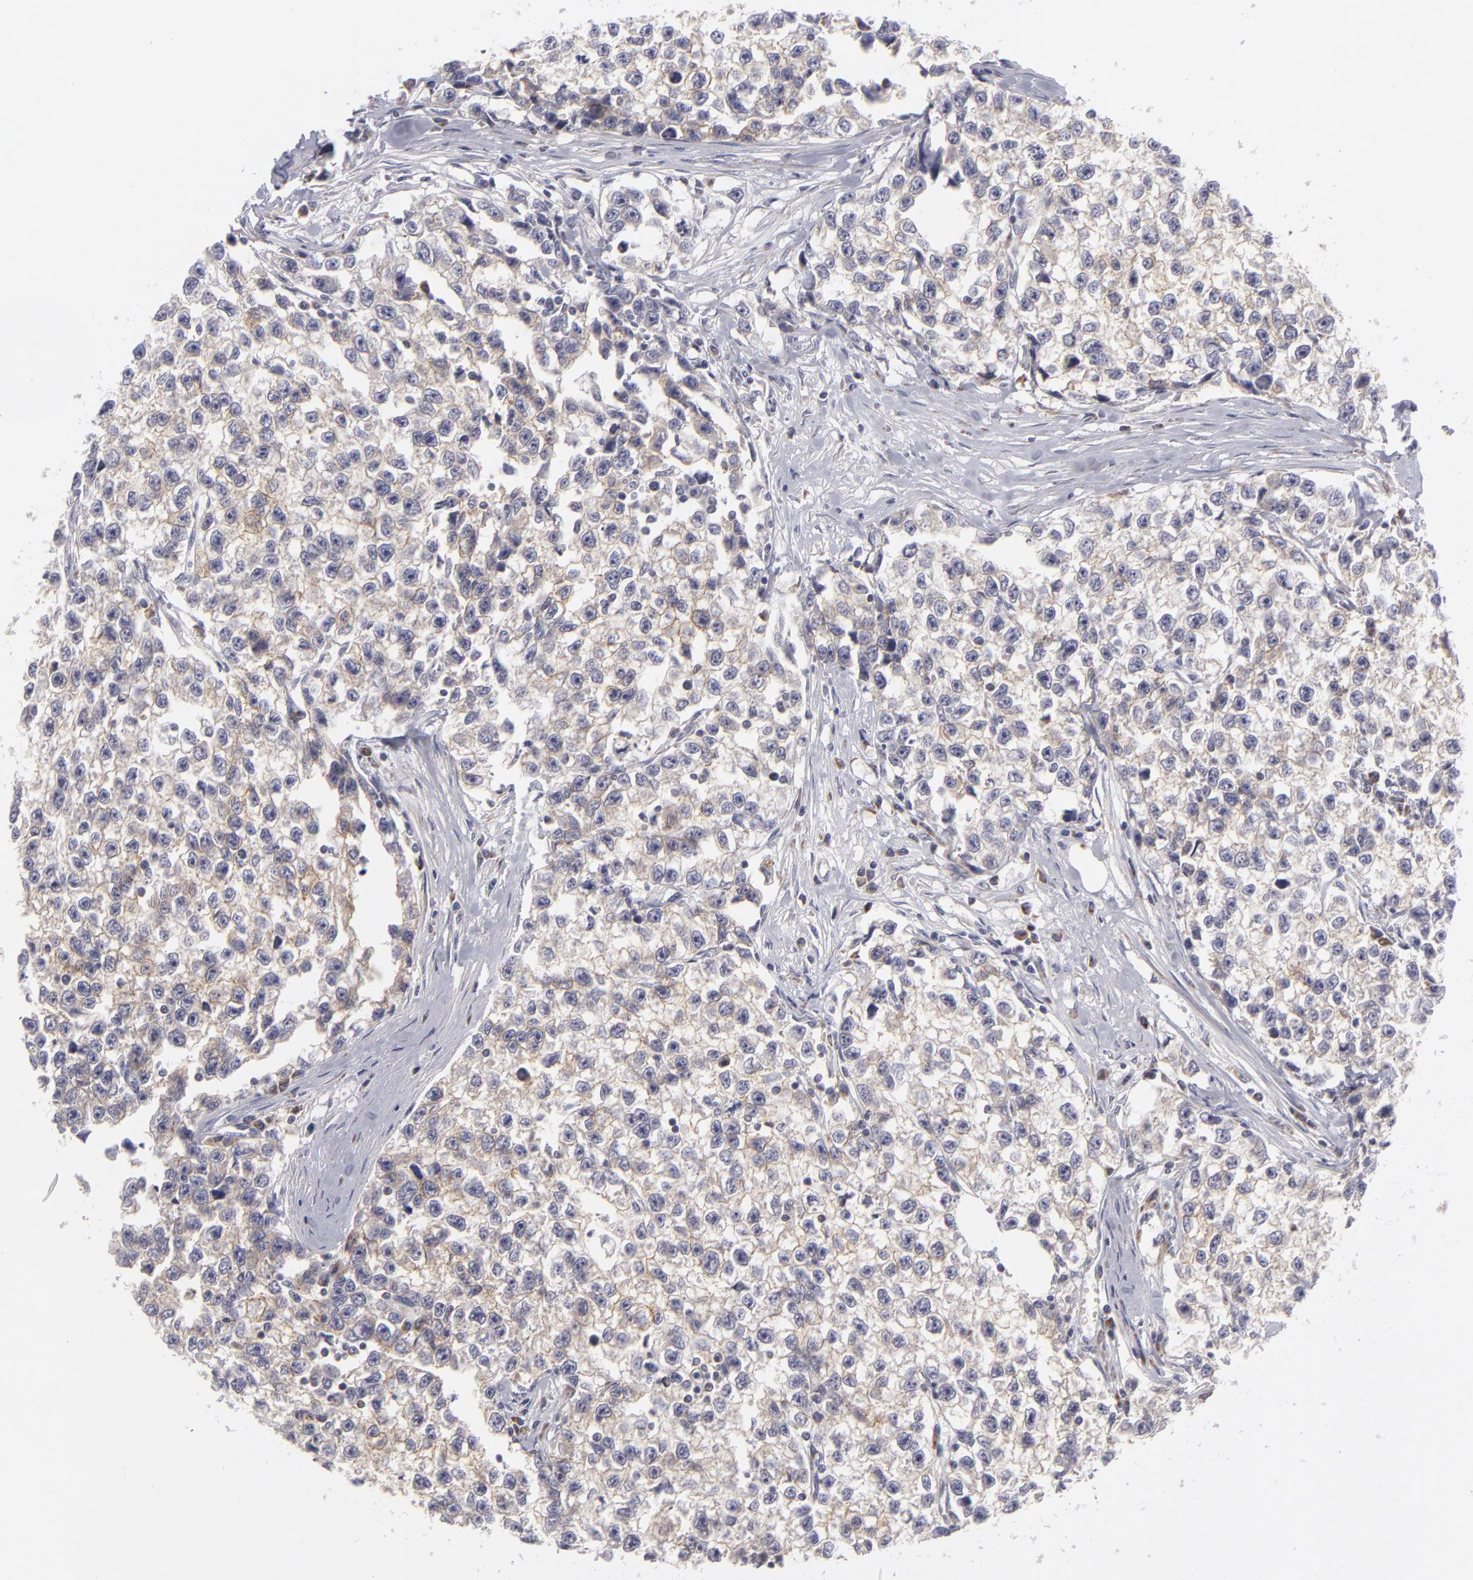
{"staining": {"intensity": "weak", "quantity": "25%-75%", "location": "cytoplasmic/membranous"}, "tissue": "testis cancer", "cell_type": "Tumor cells", "image_type": "cancer", "snomed": [{"axis": "morphology", "description": "Seminoma, NOS"}, {"axis": "morphology", "description": "Carcinoma, Embryonal, NOS"}, {"axis": "topography", "description": "Testis"}], "caption": "Embryonal carcinoma (testis) stained for a protein reveals weak cytoplasmic/membranous positivity in tumor cells.", "gene": "ATP2B3", "patient": {"sex": "male", "age": 30}}